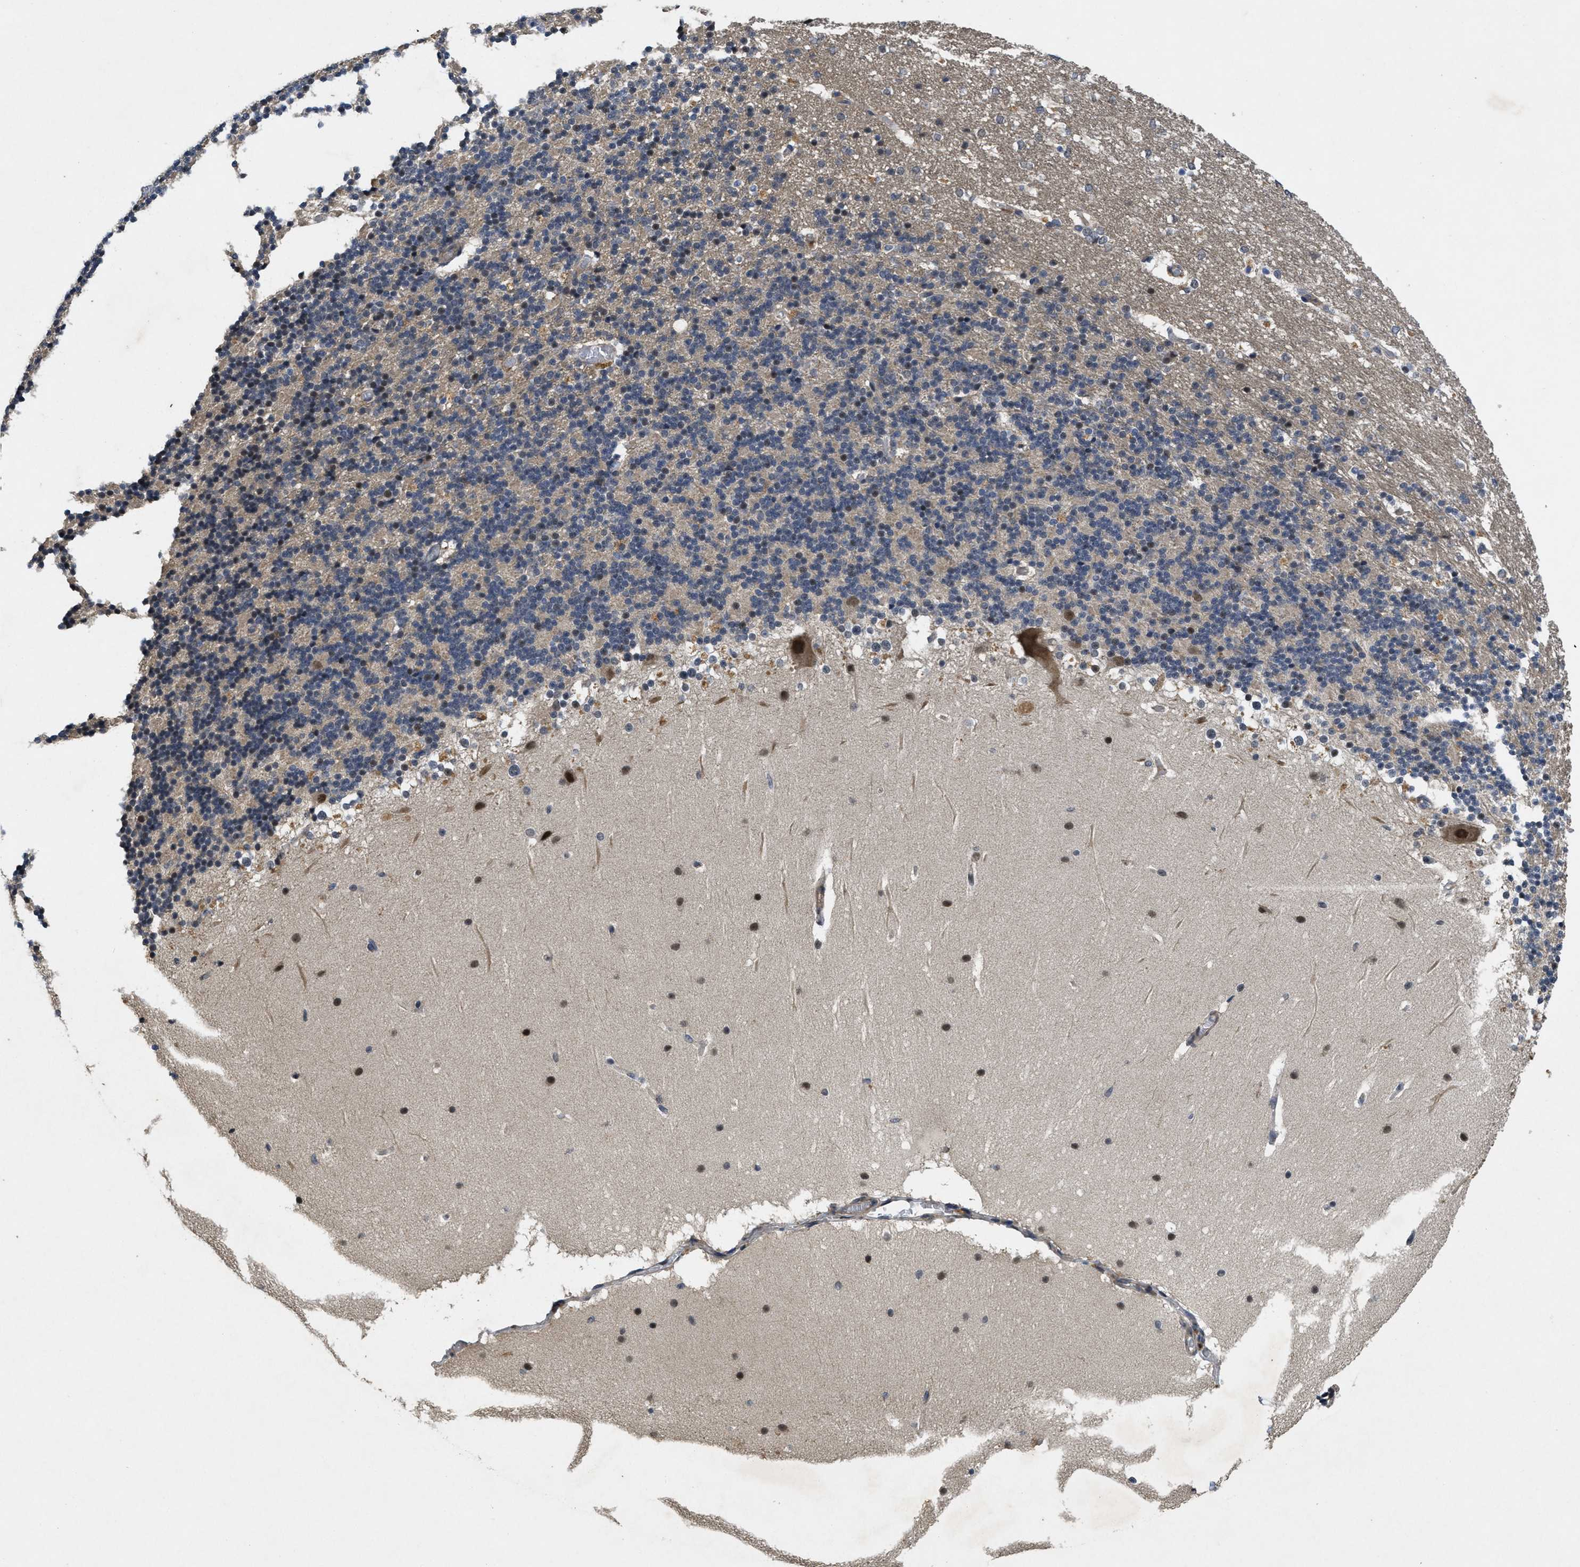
{"staining": {"intensity": "moderate", "quantity": "<25%", "location": "nuclear"}, "tissue": "cerebellum", "cell_type": "Cells in granular layer", "image_type": "normal", "snomed": [{"axis": "morphology", "description": "Normal tissue, NOS"}, {"axis": "topography", "description": "Cerebellum"}], "caption": "Unremarkable cerebellum demonstrates moderate nuclear positivity in about <25% of cells in granular layer.", "gene": "PAPOLG", "patient": {"sex": "female", "age": 19}}